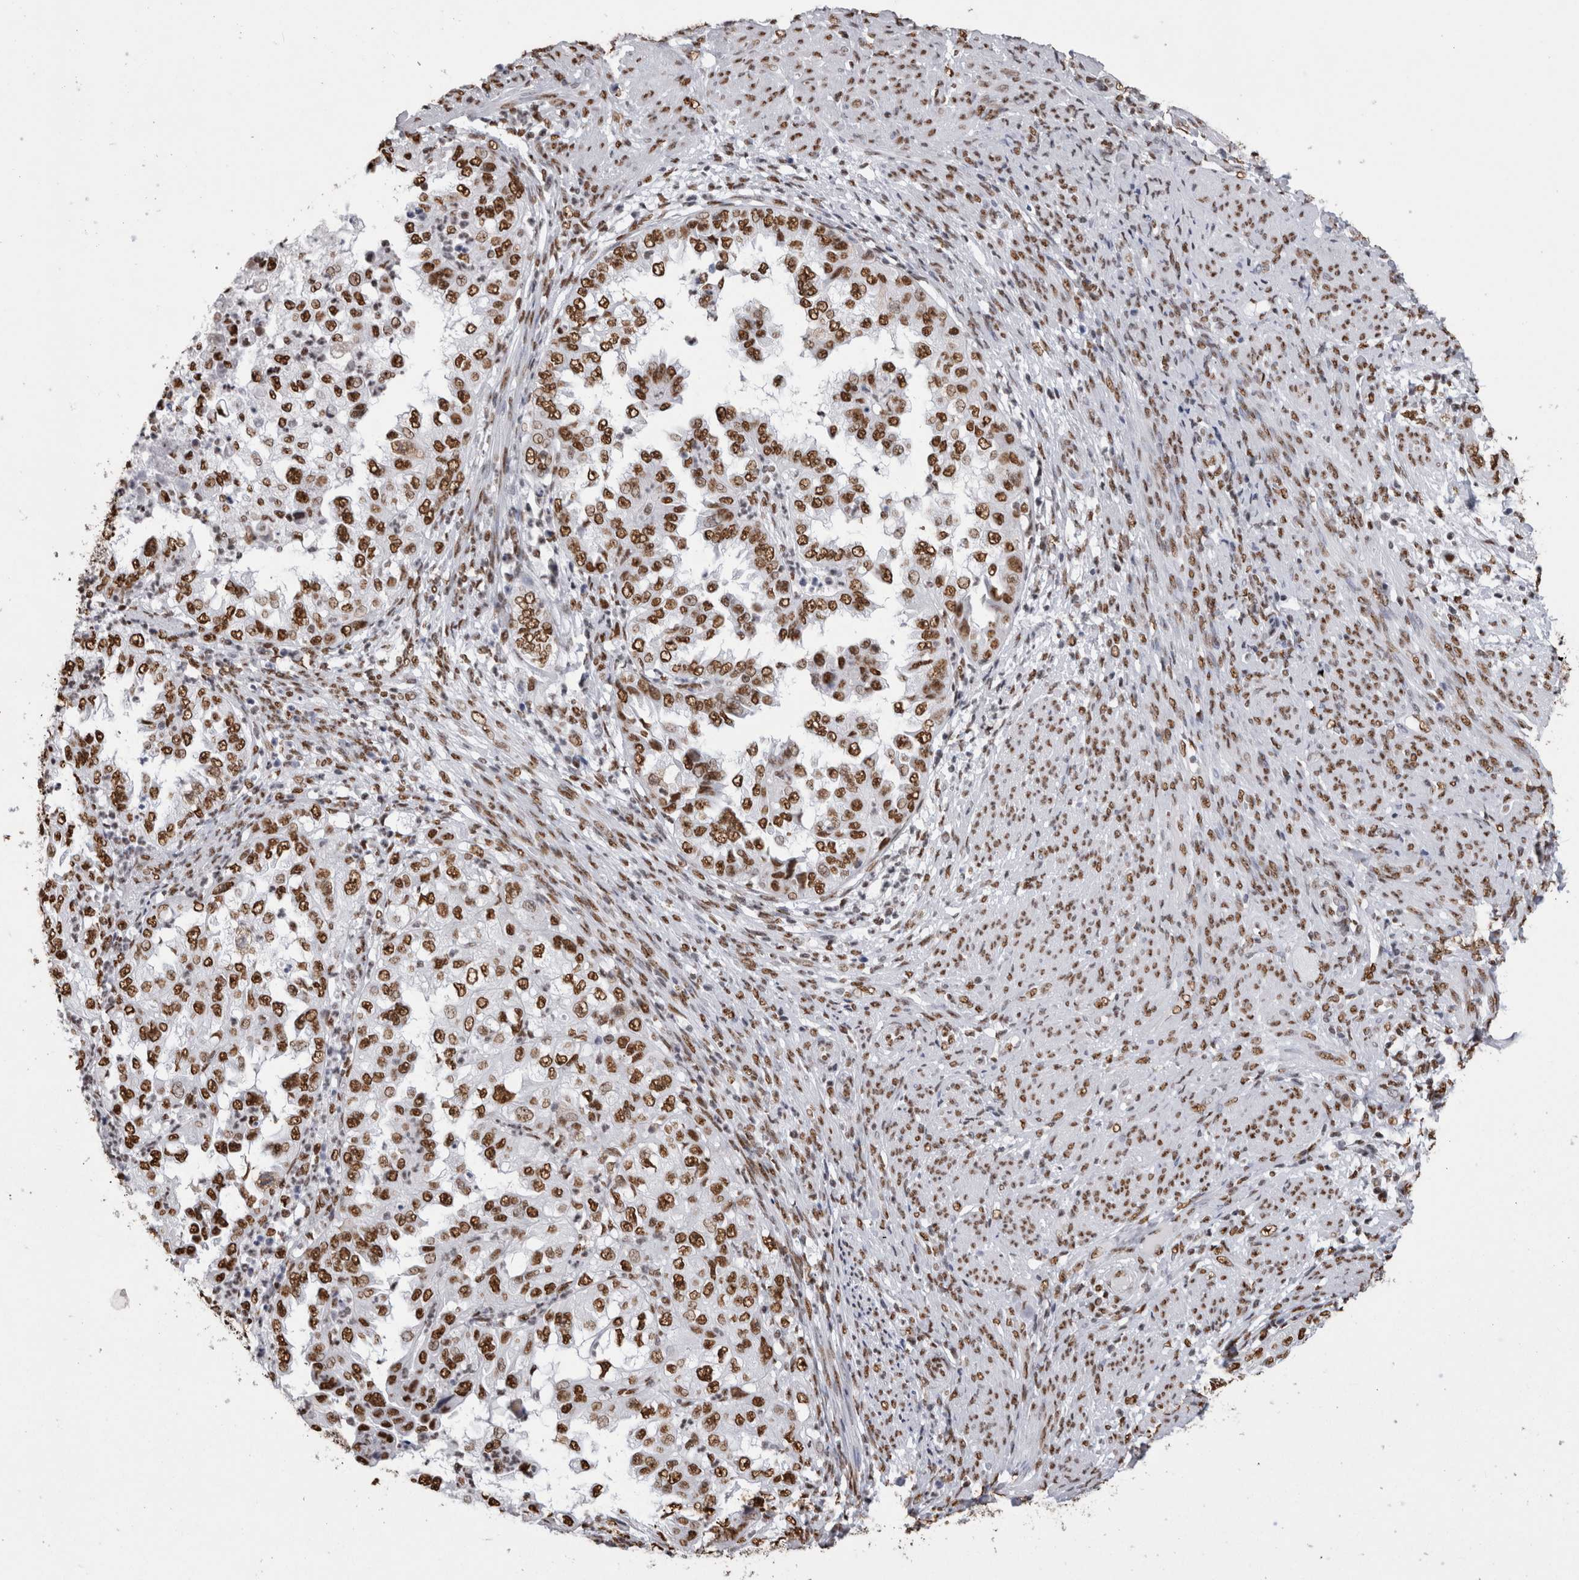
{"staining": {"intensity": "strong", "quantity": ">75%", "location": "nuclear"}, "tissue": "endometrial cancer", "cell_type": "Tumor cells", "image_type": "cancer", "snomed": [{"axis": "morphology", "description": "Adenocarcinoma, NOS"}, {"axis": "topography", "description": "Endometrium"}], "caption": "Protein expression analysis of adenocarcinoma (endometrial) reveals strong nuclear staining in approximately >75% of tumor cells. The staining was performed using DAB (3,3'-diaminobenzidine) to visualize the protein expression in brown, while the nuclei were stained in blue with hematoxylin (Magnification: 20x).", "gene": "ALPK3", "patient": {"sex": "female", "age": 85}}